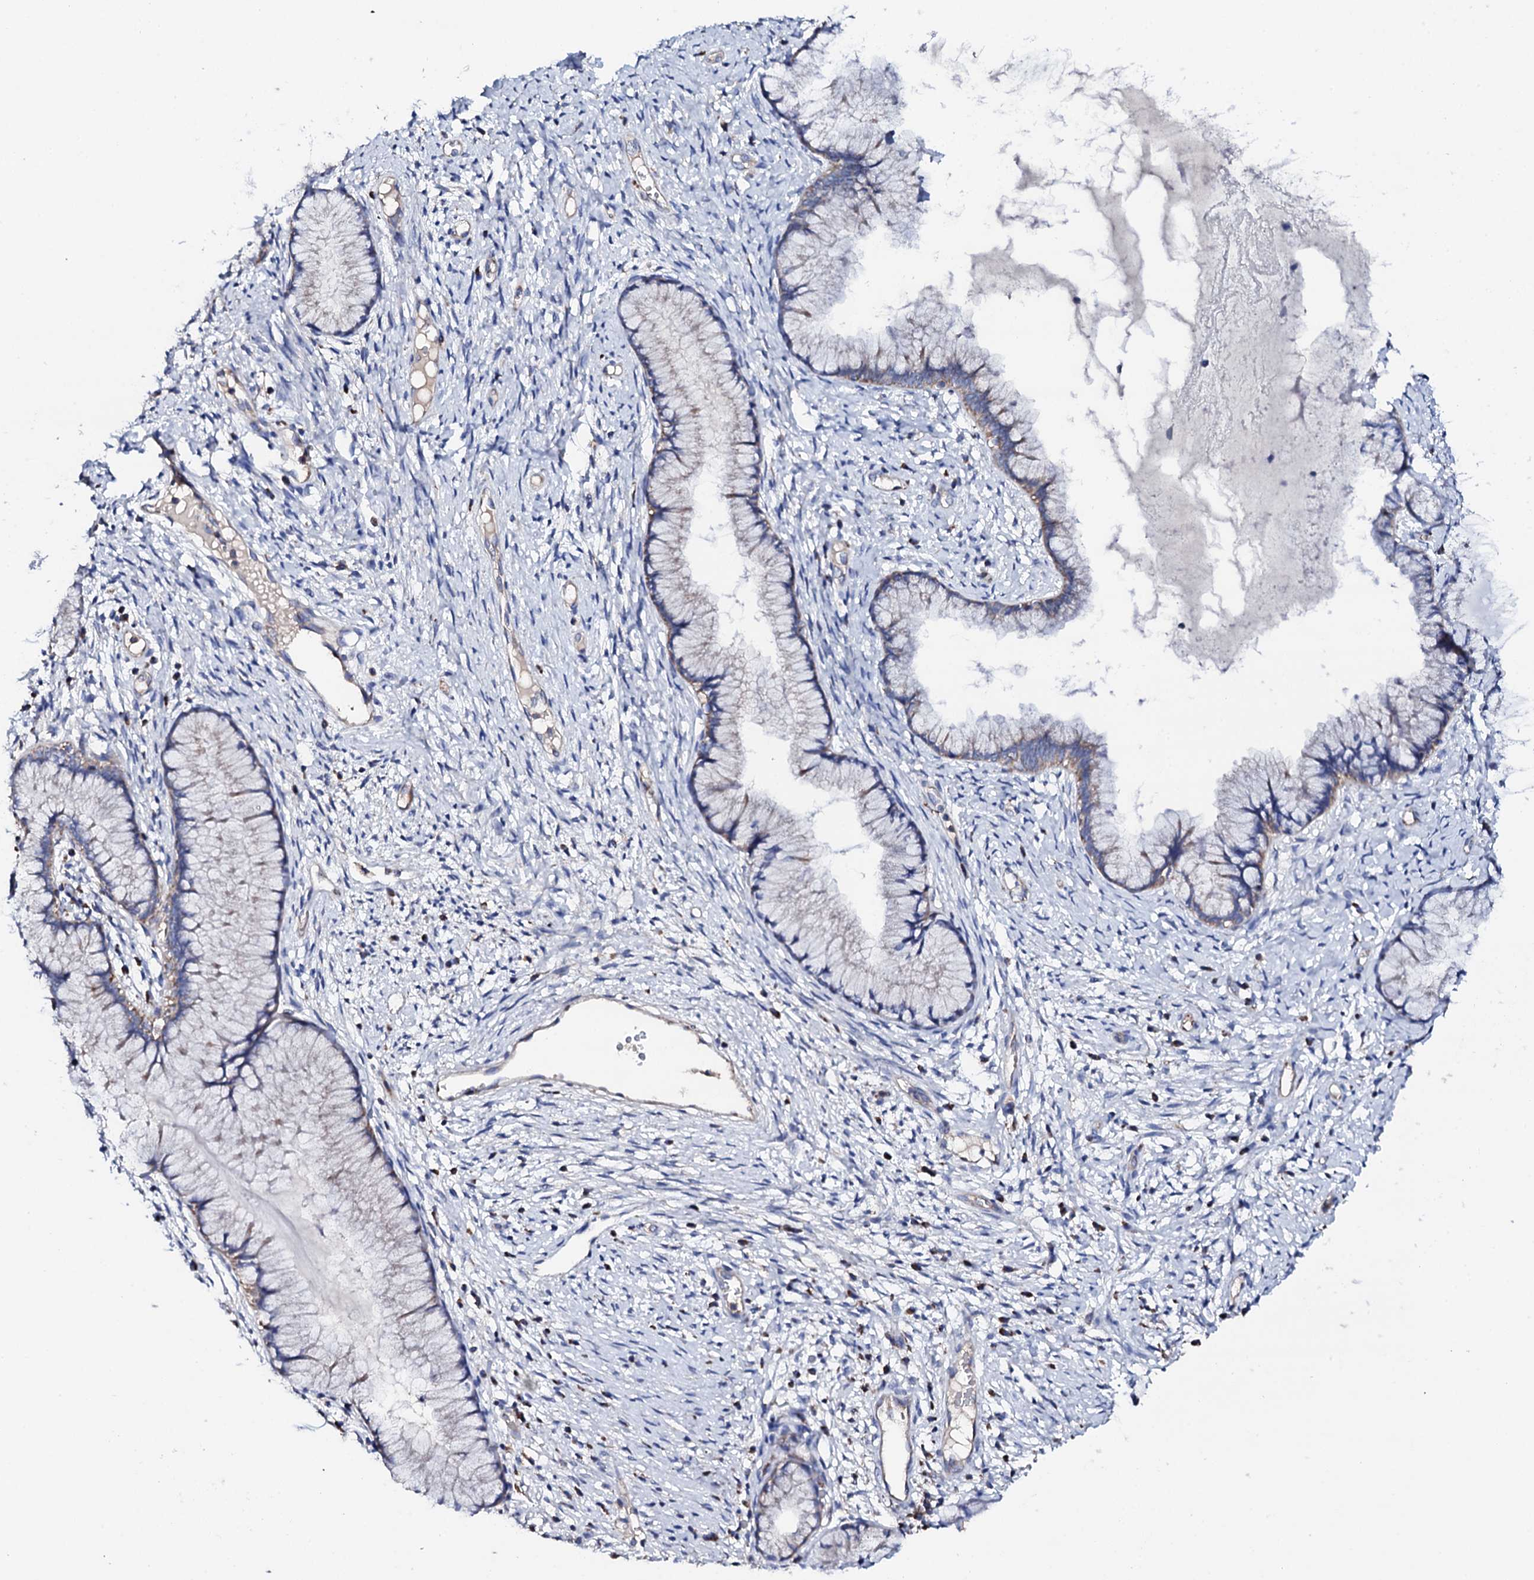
{"staining": {"intensity": "moderate", "quantity": "<25%", "location": "cytoplasmic/membranous"}, "tissue": "cervix", "cell_type": "Glandular cells", "image_type": "normal", "snomed": [{"axis": "morphology", "description": "Normal tissue, NOS"}, {"axis": "topography", "description": "Cervix"}], "caption": "Moderate cytoplasmic/membranous protein expression is identified in about <25% of glandular cells in cervix.", "gene": "TCAF2C", "patient": {"sex": "female", "age": 42}}